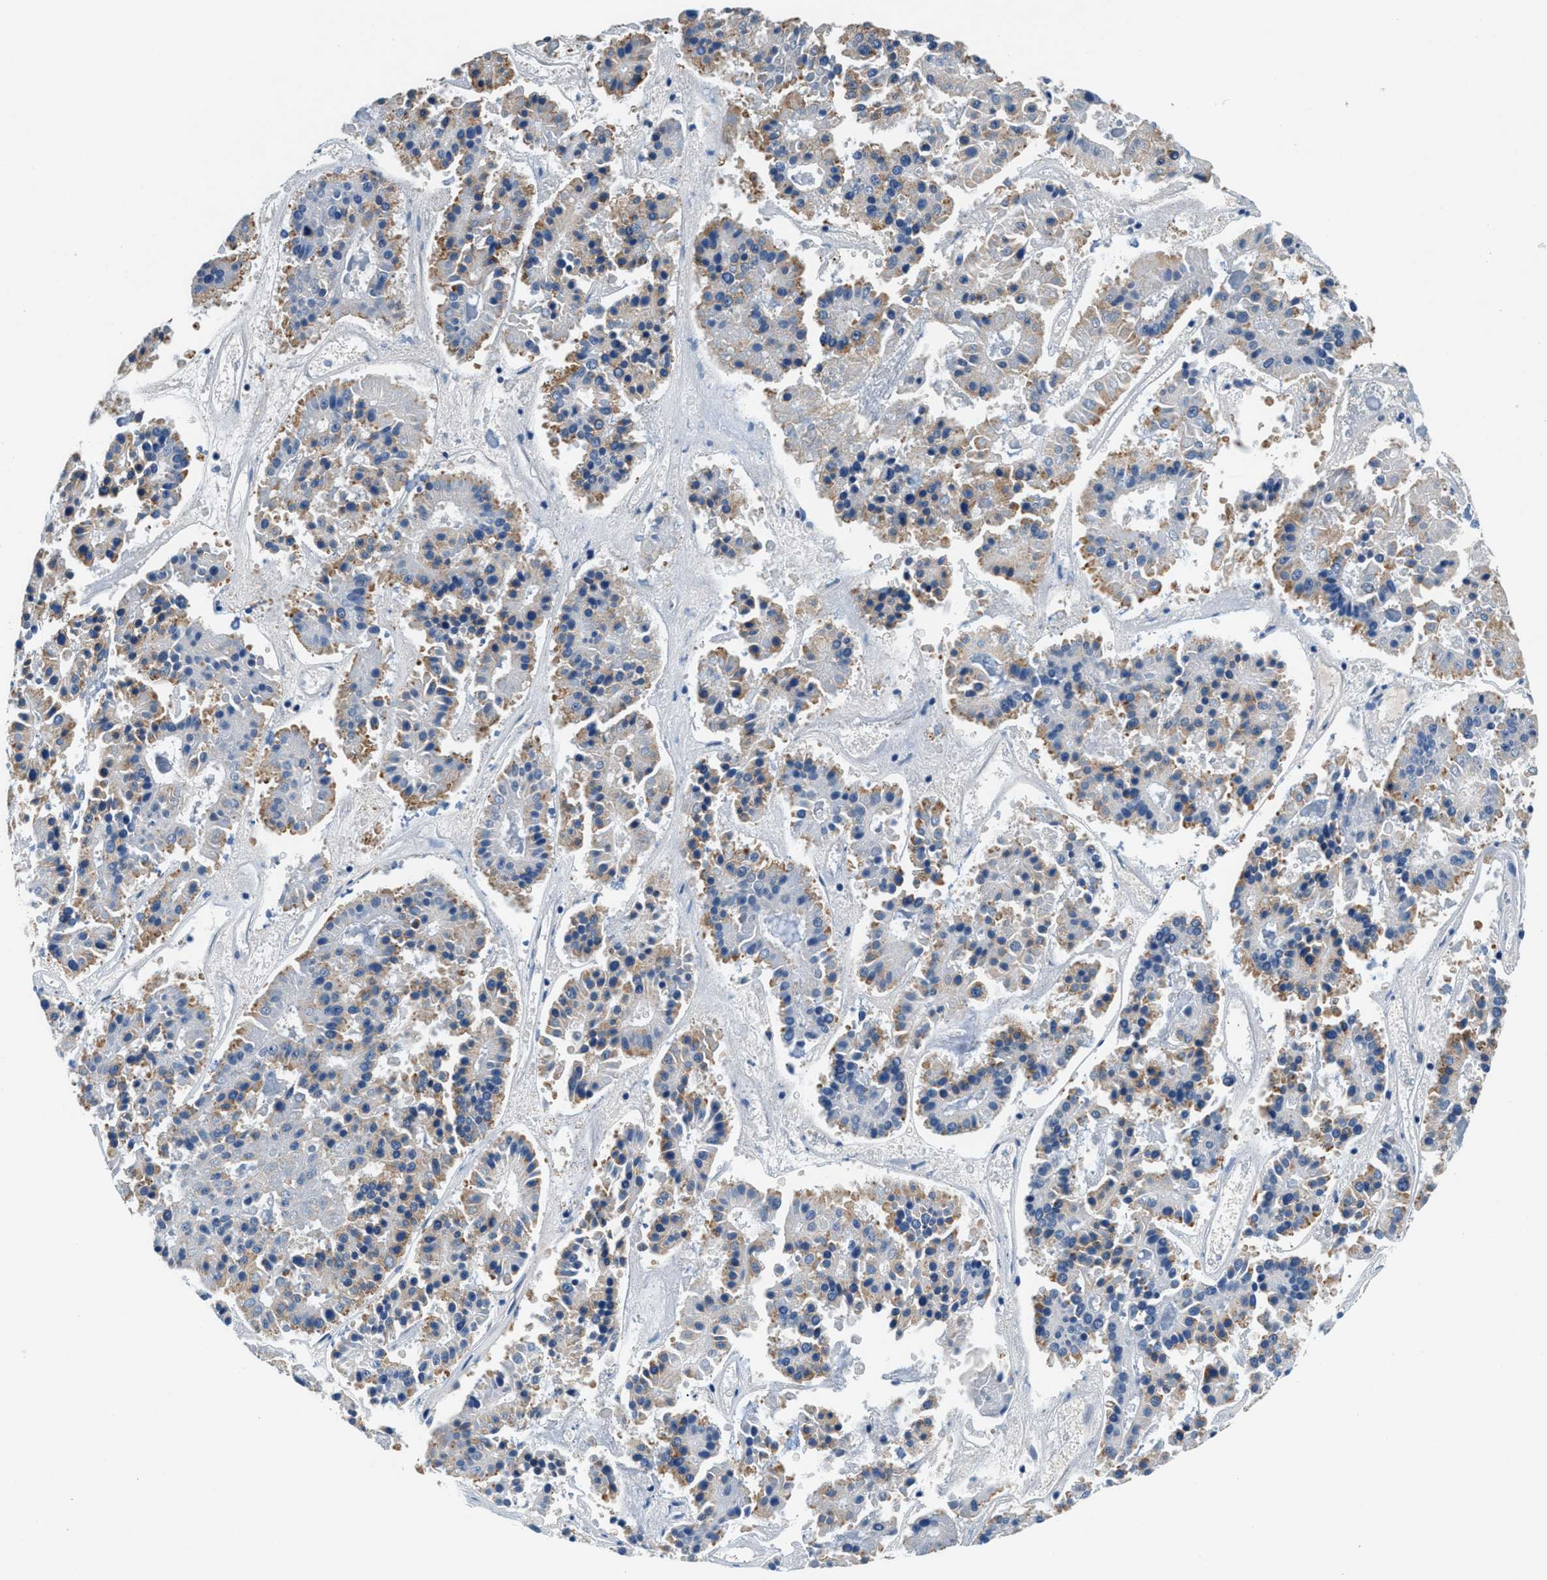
{"staining": {"intensity": "moderate", "quantity": "<25%", "location": "cytoplasmic/membranous"}, "tissue": "pancreatic cancer", "cell_type": "Tumor cells", "image_type": "cancer", "snomed": [{"axis": "morphology", "description": "Adenocarcinoma, NOS"}, {"axis": "topography", "description": "Pancreas"}], "caption": "Adenocarcinoma (pancreatic) was stained to show a protein in brown. There is low levels of moderate cytoplasmic/membranous expression in about <25% of tumor cells. Nuclei are stained in blue.", "gene": "SLFN11", "patient": {"sex": "male", "age": 50}}